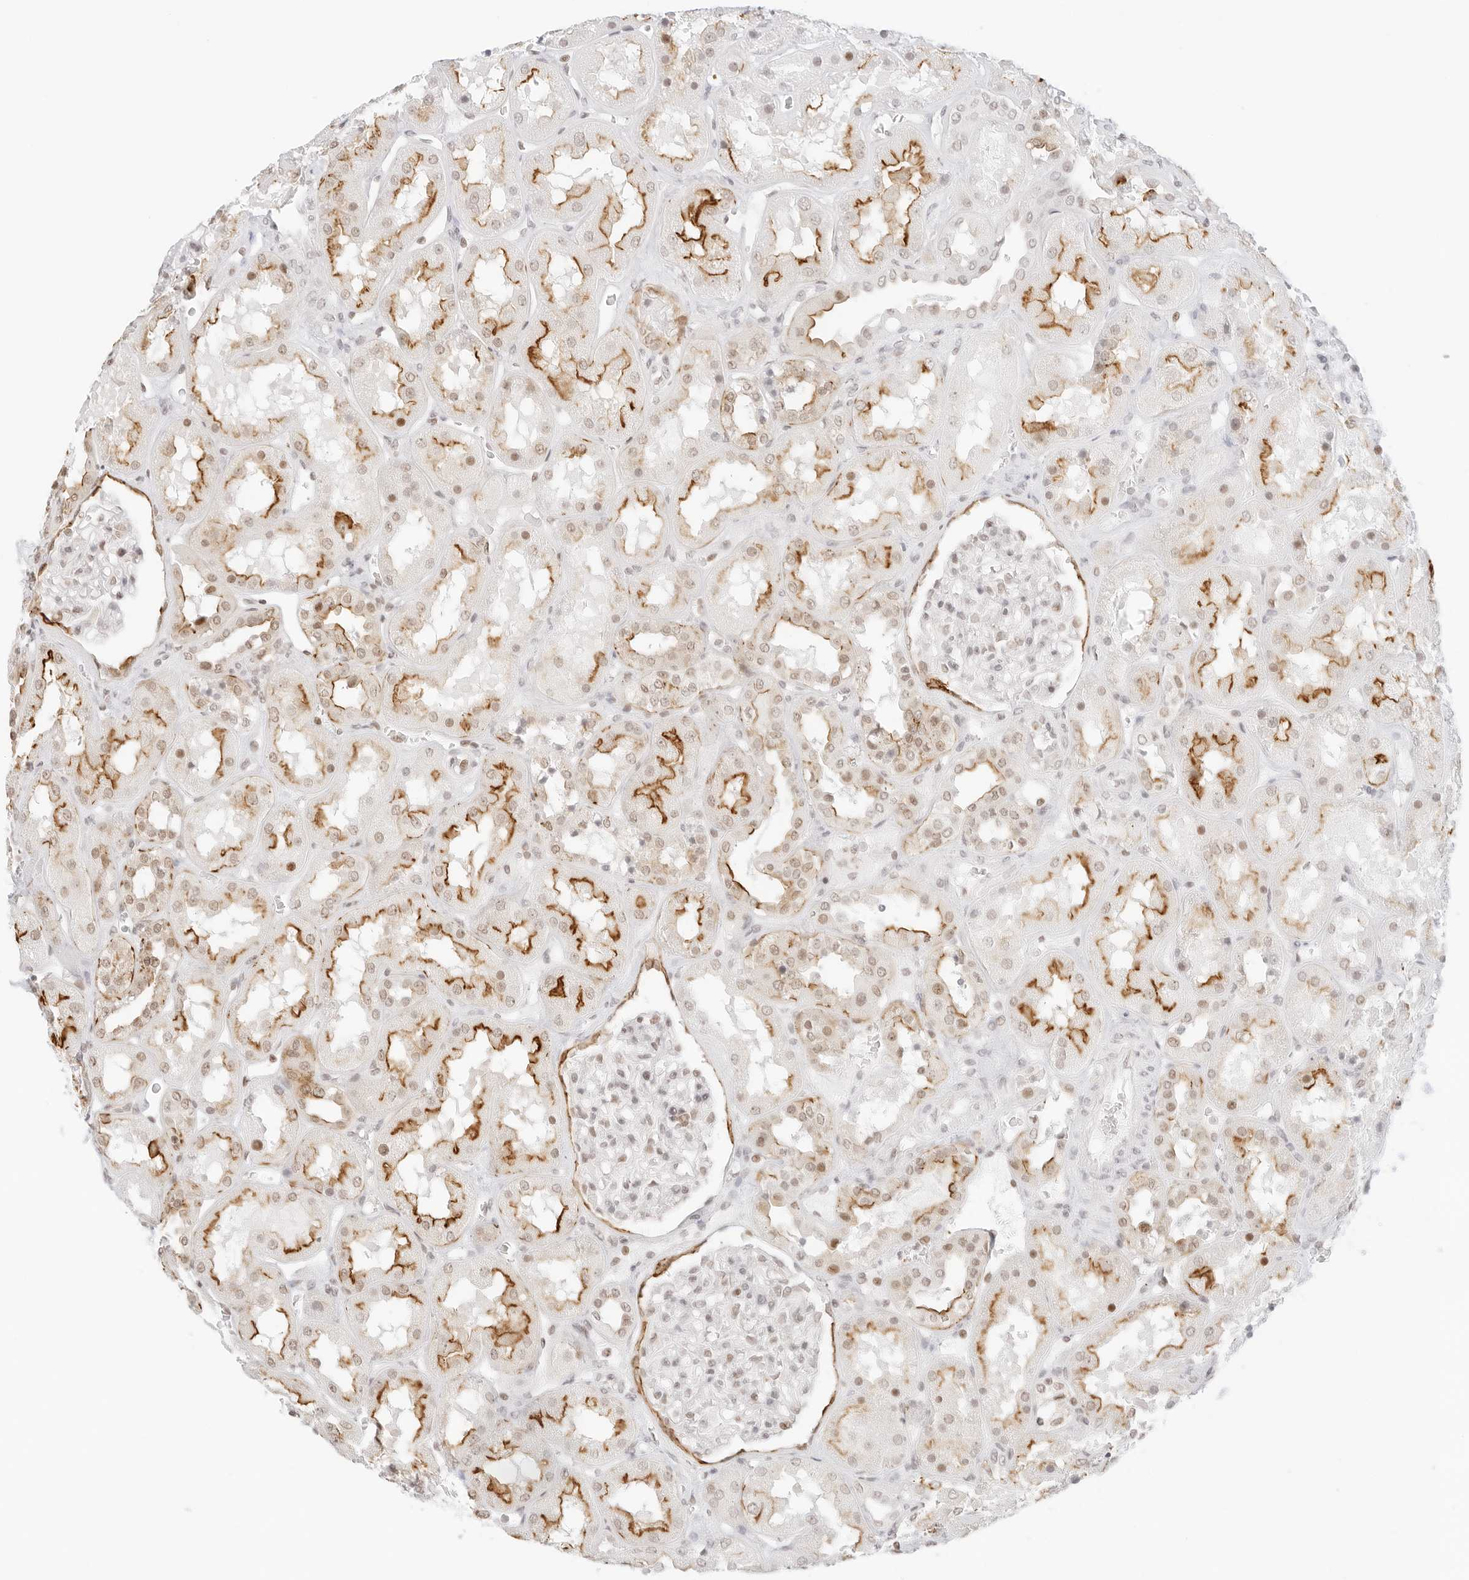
{"staining": {"intensity": "moderate", "quantity": "<25%", "location": "cytoplasmic/membranous"}, "tissue": "kidney", "cell_type": "Cells in glomeruli", "image_type": "normal", "snomed": [{"axis": "morphology", "description": "Normal tissue, NOS"}, {"axis": "topography", "description": "Kidney"}], "caption": "IHC staining of unremarkable kidney, which displays low levels of moderate cytoplasmic/membranous positivity in approximately <25% of cells in glomeruli indicating moderate cytoplasmic/membranous protein positivity. The staining was performed using DAB (3,3'-diaminobenzidine) (brown) for protein detection and nuclei were counterstained in hematoxylin (blue).", "gene": "GNAS", "patient": {"sex": "male", "age": 70}}